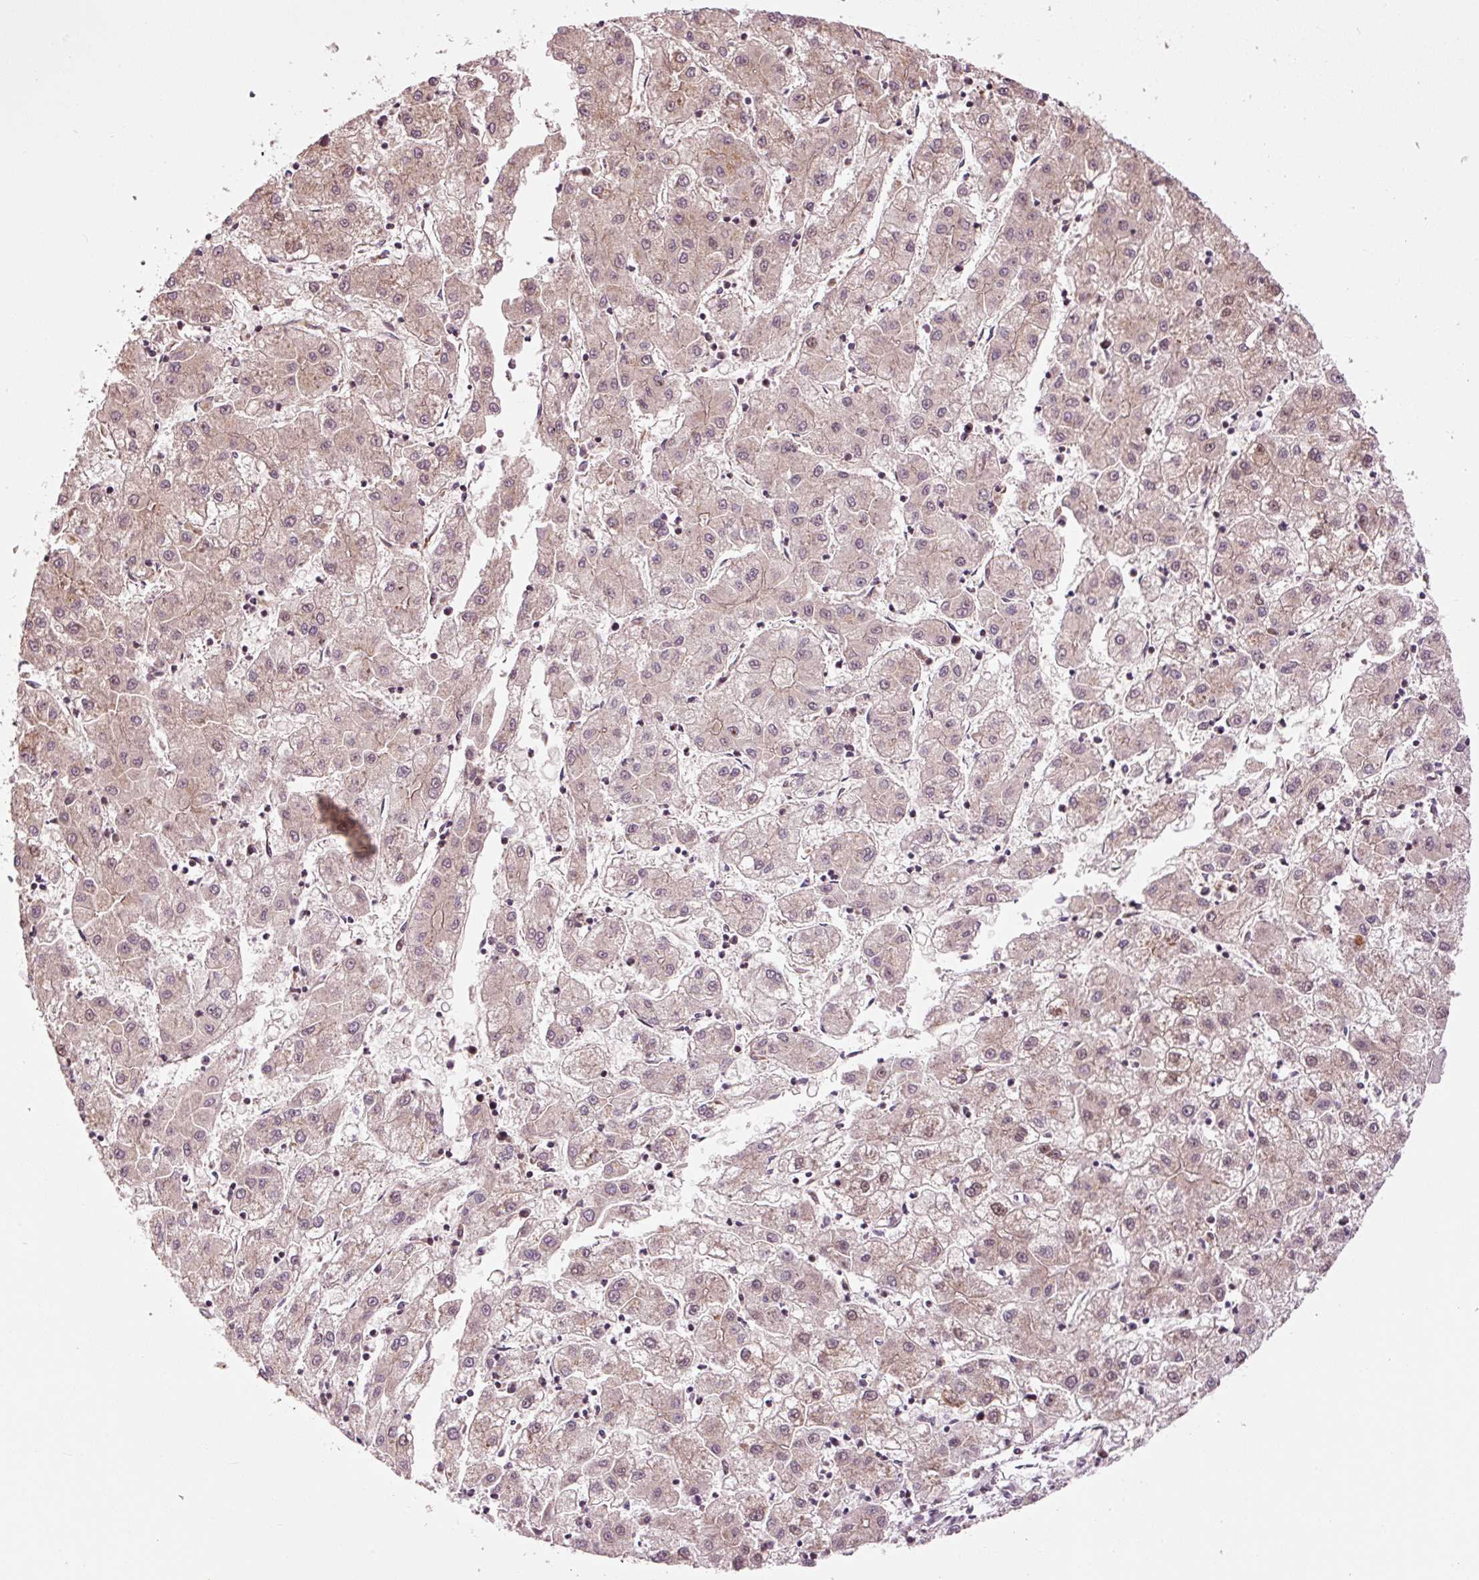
{"staining": {"intensity": "weak", "quantity": "<25%", "location": "nuclear"}, "tissue": "liver cancer", "cell_type": "Tumor cells", "image_type": "cancer", "snomed": [{"axis": "morphology", "description": "Carcinoma, Hepatocellular, NOS"}, {"axis": "topography", "description": "Liver"}], "caption": "The image shows no significant staining in tumor cells of liver cancer (hepatocellular carcinoma).", "gene": "ANKRD20A1", "patient": {"sex": "male", "age": 72}}